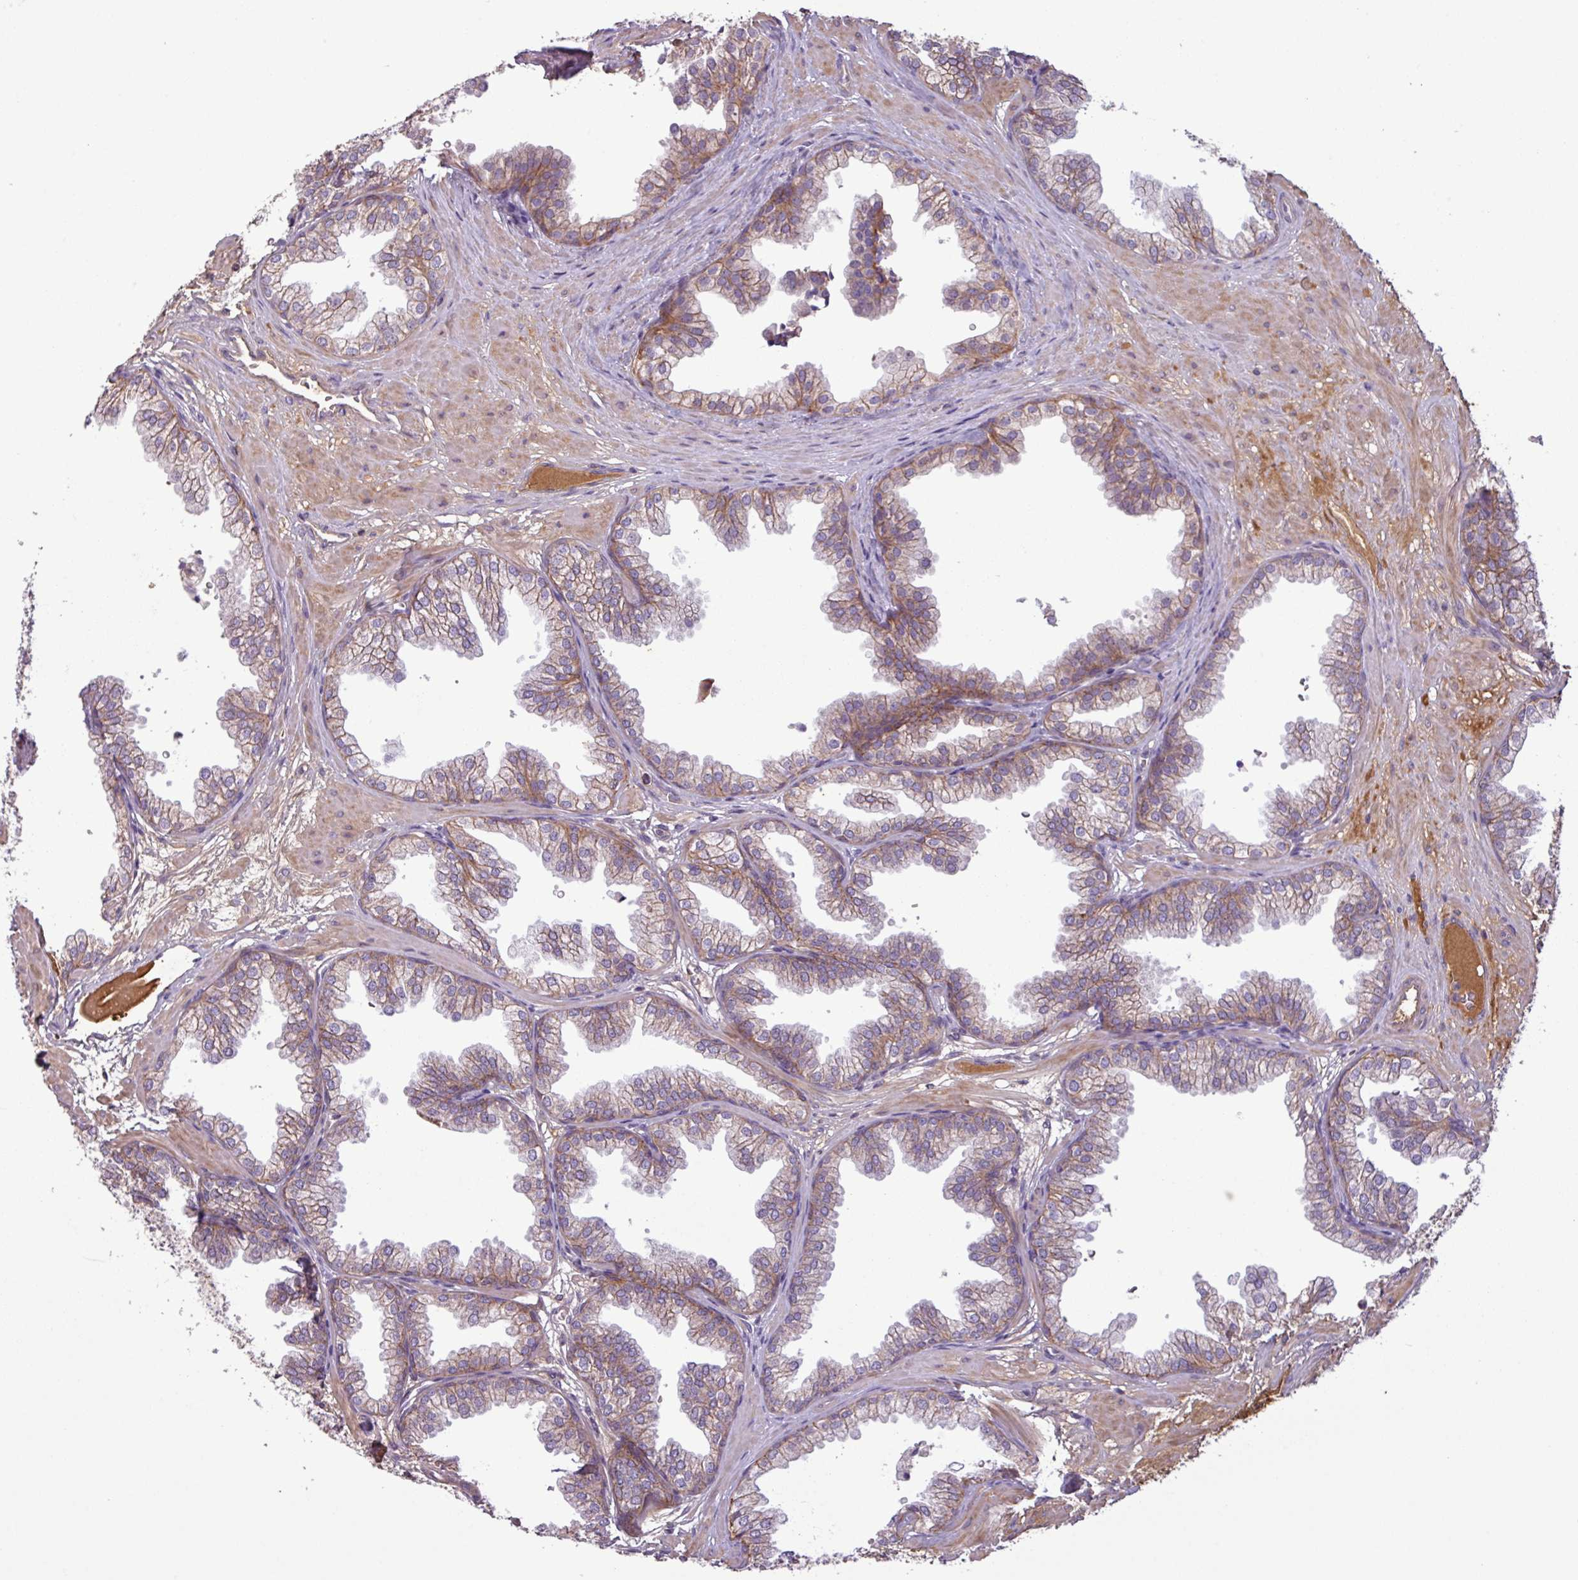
{"staining": {"intensity": "moderate", "quantity": "<25%", "location": "cytoplasmic/membranous"}, "tissue": "prostate", "cell_type": "Glandular cells", "image_type": "normal", "snomed": [{"axis": "morphology", "description": "Normal tissue, NOS"}, {"axis": "topography", "description": "Prostate"}], "caption": "Glandular cells reveal low levels of moderate cytoplasmic/membranous positivity in about <25% of cells in unremarkable prostate.", "gene": "C4A", "patient": {"sex": "male", "age": 37}}